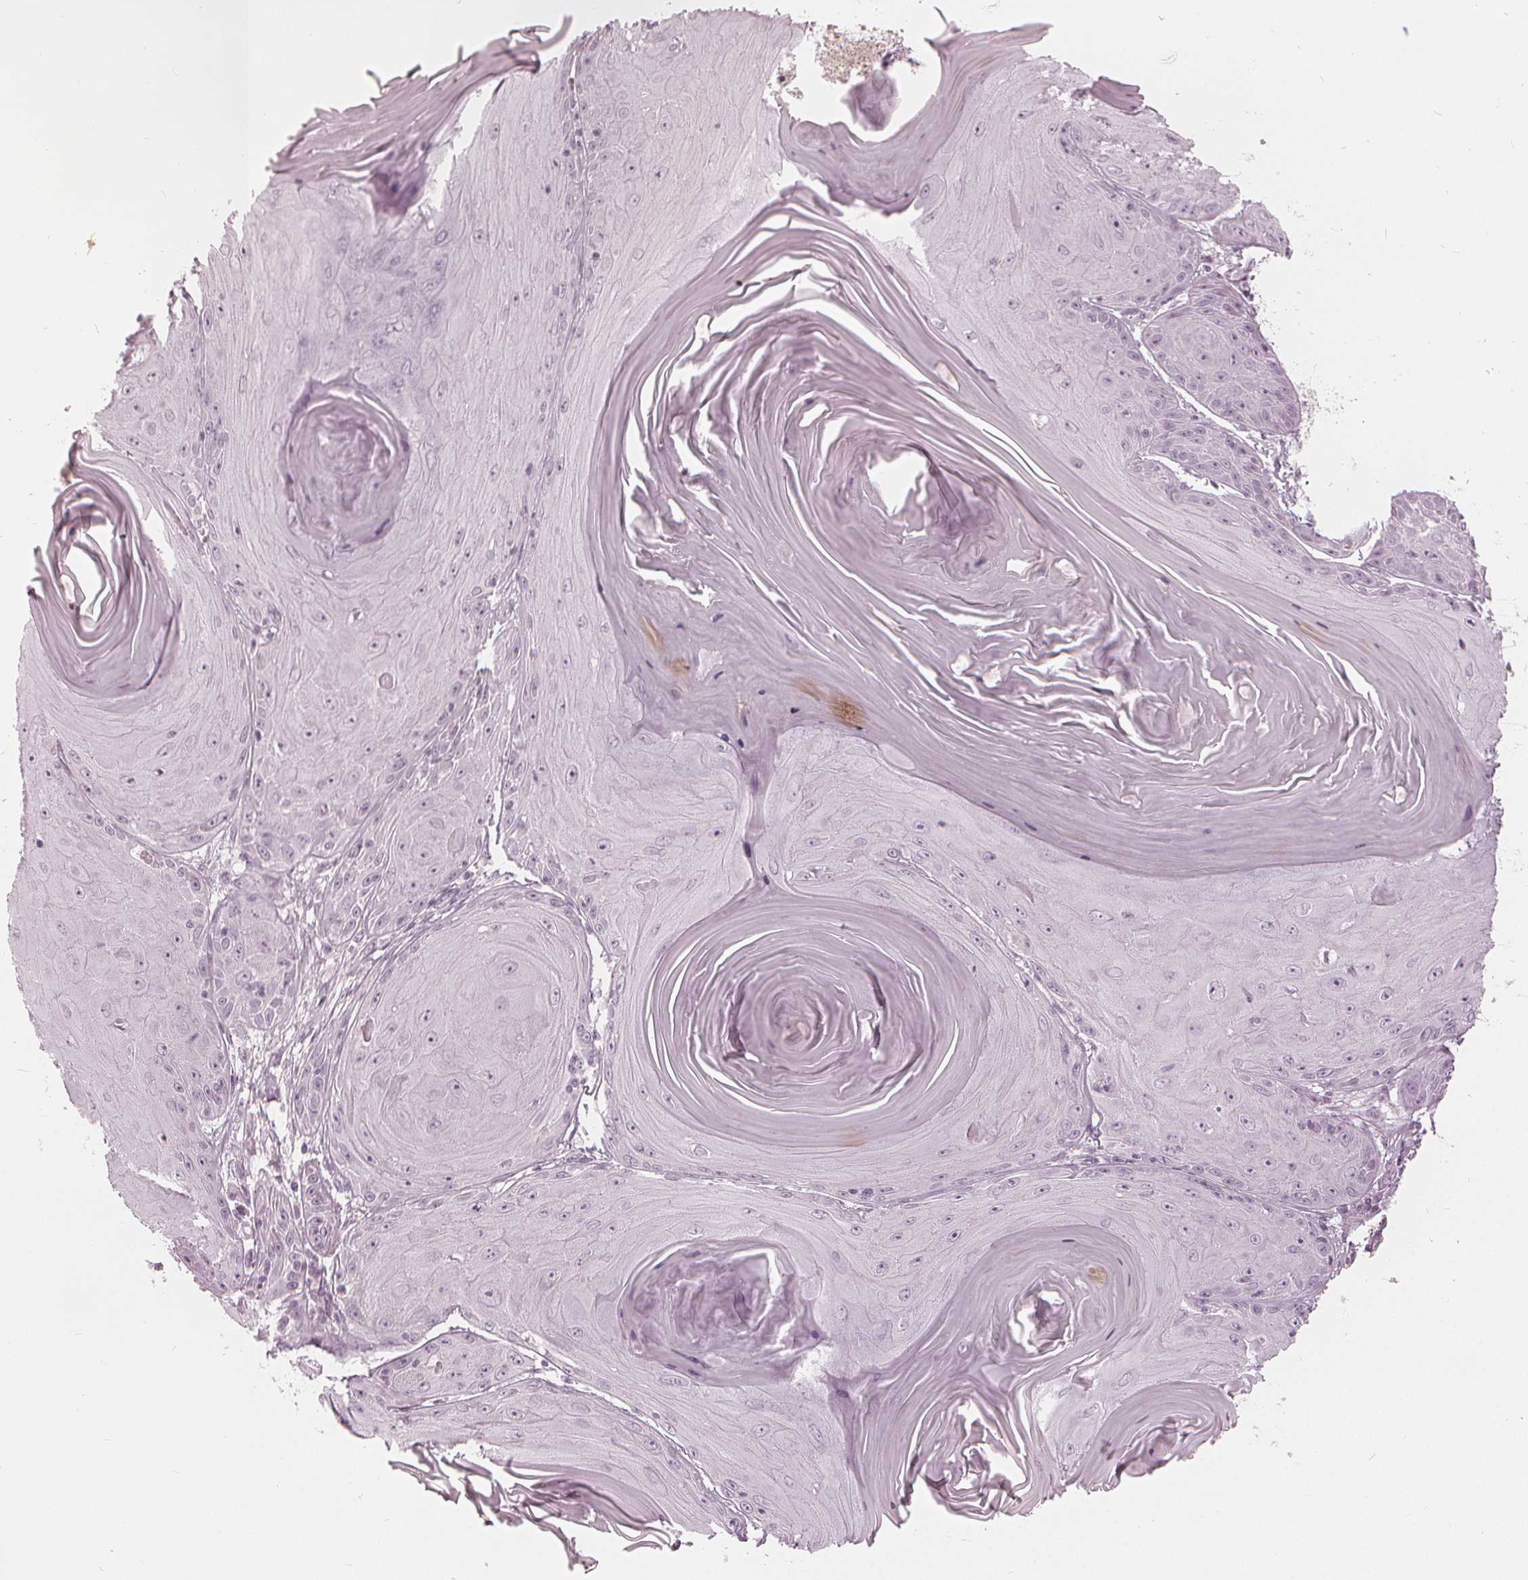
{"staining": {"intensity": "negative", "quantity": "none", "location": "none"}, "tissue": "skin cancer", "cell_type": "Tumor cells", "image_type": "cancer", "snomed": [{"axis": "morphology", "description": "Squamous cell carcinoma, NOS"}, {"axis": "topography", "description": "Skin"}, {"axis": "topography", "description": "Vulva"}], "caption": "Skin cancer (squamous cell carcinoma) was stained to show a protein in brown. There is no significant staining in tumor cells.", "gene": "PAEP", "patient": {"sex": "female", "age": 85}}